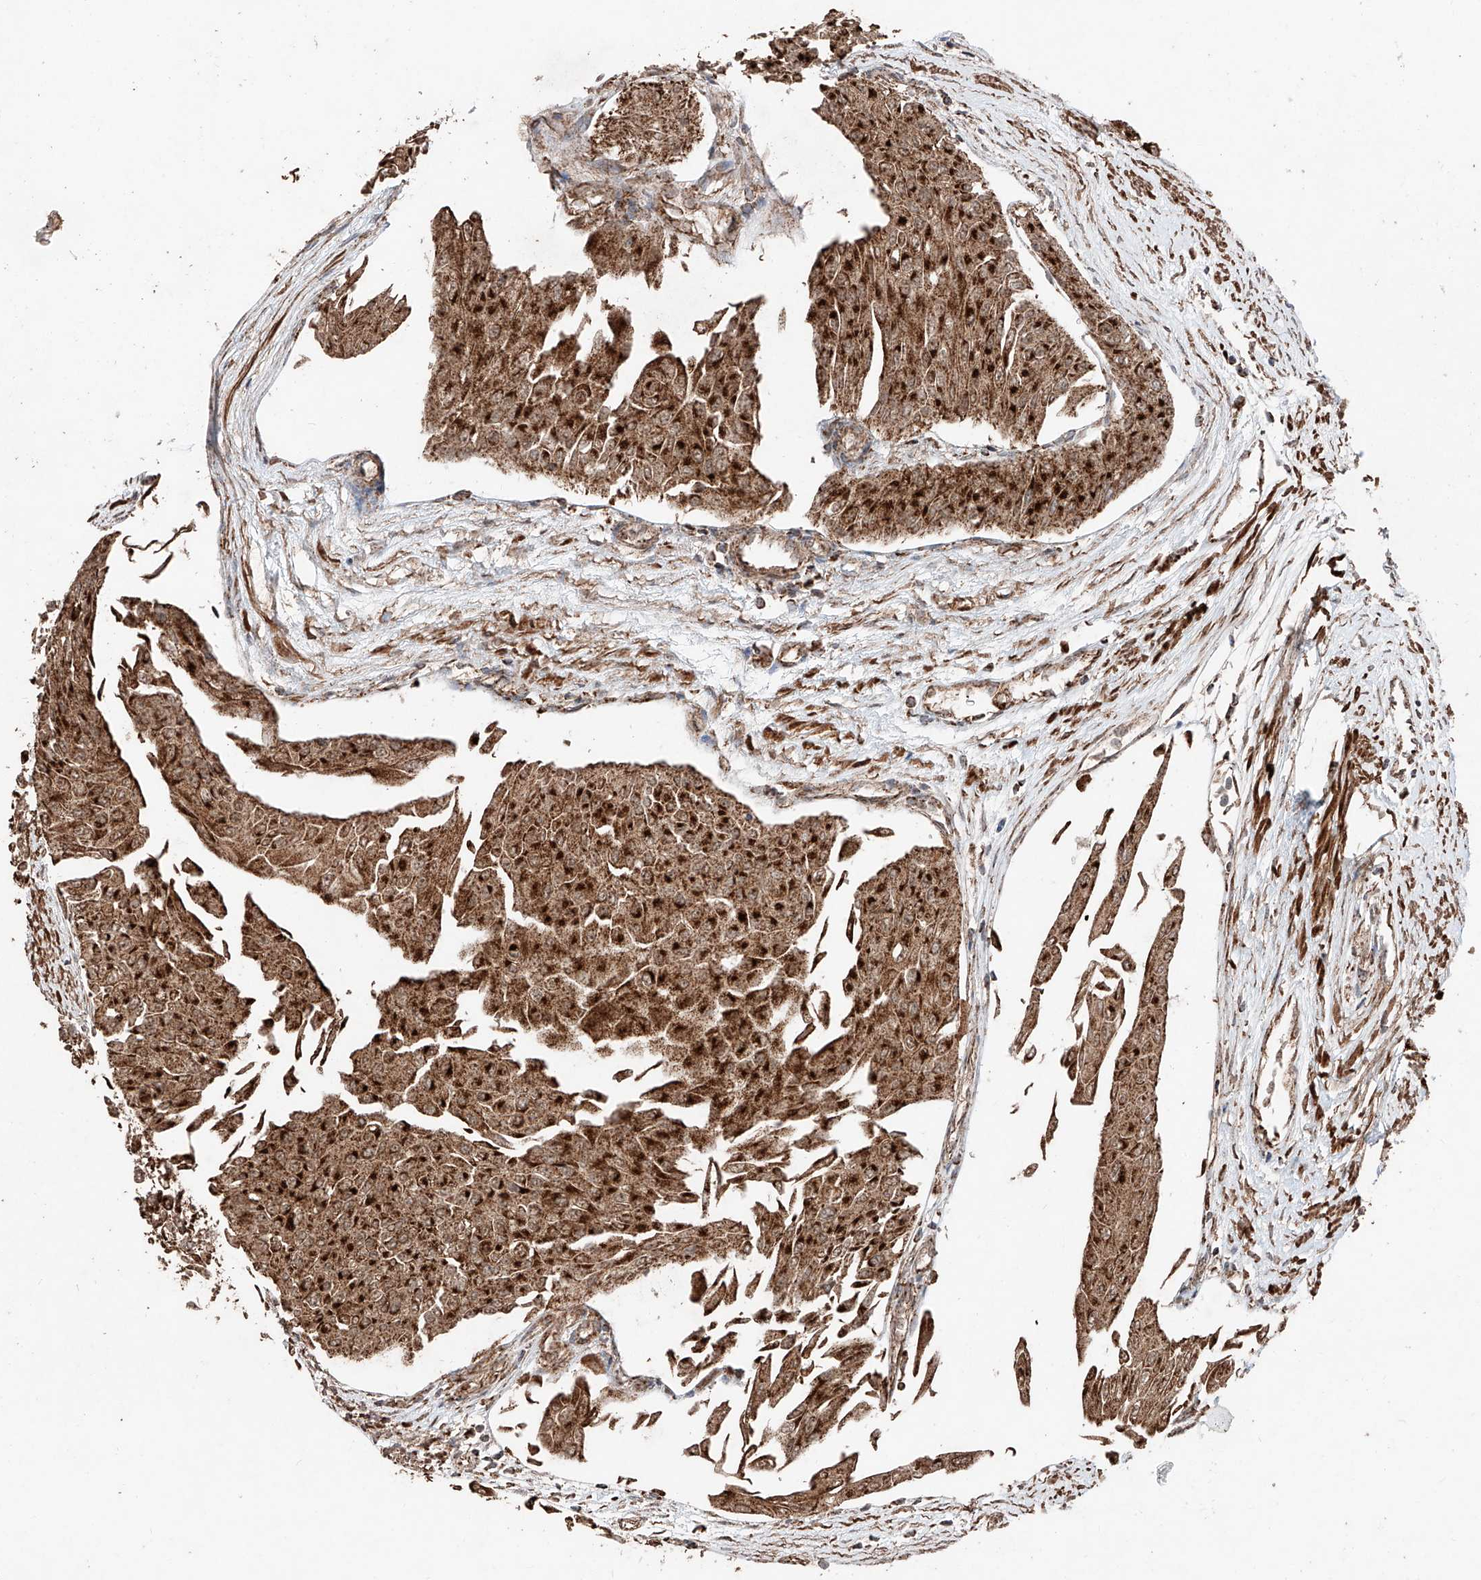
{"staining": {"intensity": "strong", "quantity": ">75%", "location": "cytoplasmic/membranous"}, "tissue": "urothelial cancer", "cell_type": "Tumor cells", "image_type": "cancer", "snomed": [{"axis": "morphology", "description": "Urothelial carcinoma, Low grade"}, {"axis": "topography", "description": "Urinary bladder"}], "caption": "An IHC micrograph of tumor tissue is shown. Protein staining in brown labels strong cytoplasmic/membranous positivity in urothelial cancer within tumor cells. The protein is shown in brown color, while the nuclei are stained blue.", "gene": "ZSCAN29", "patient": {"sex": "male", "age": 67}}